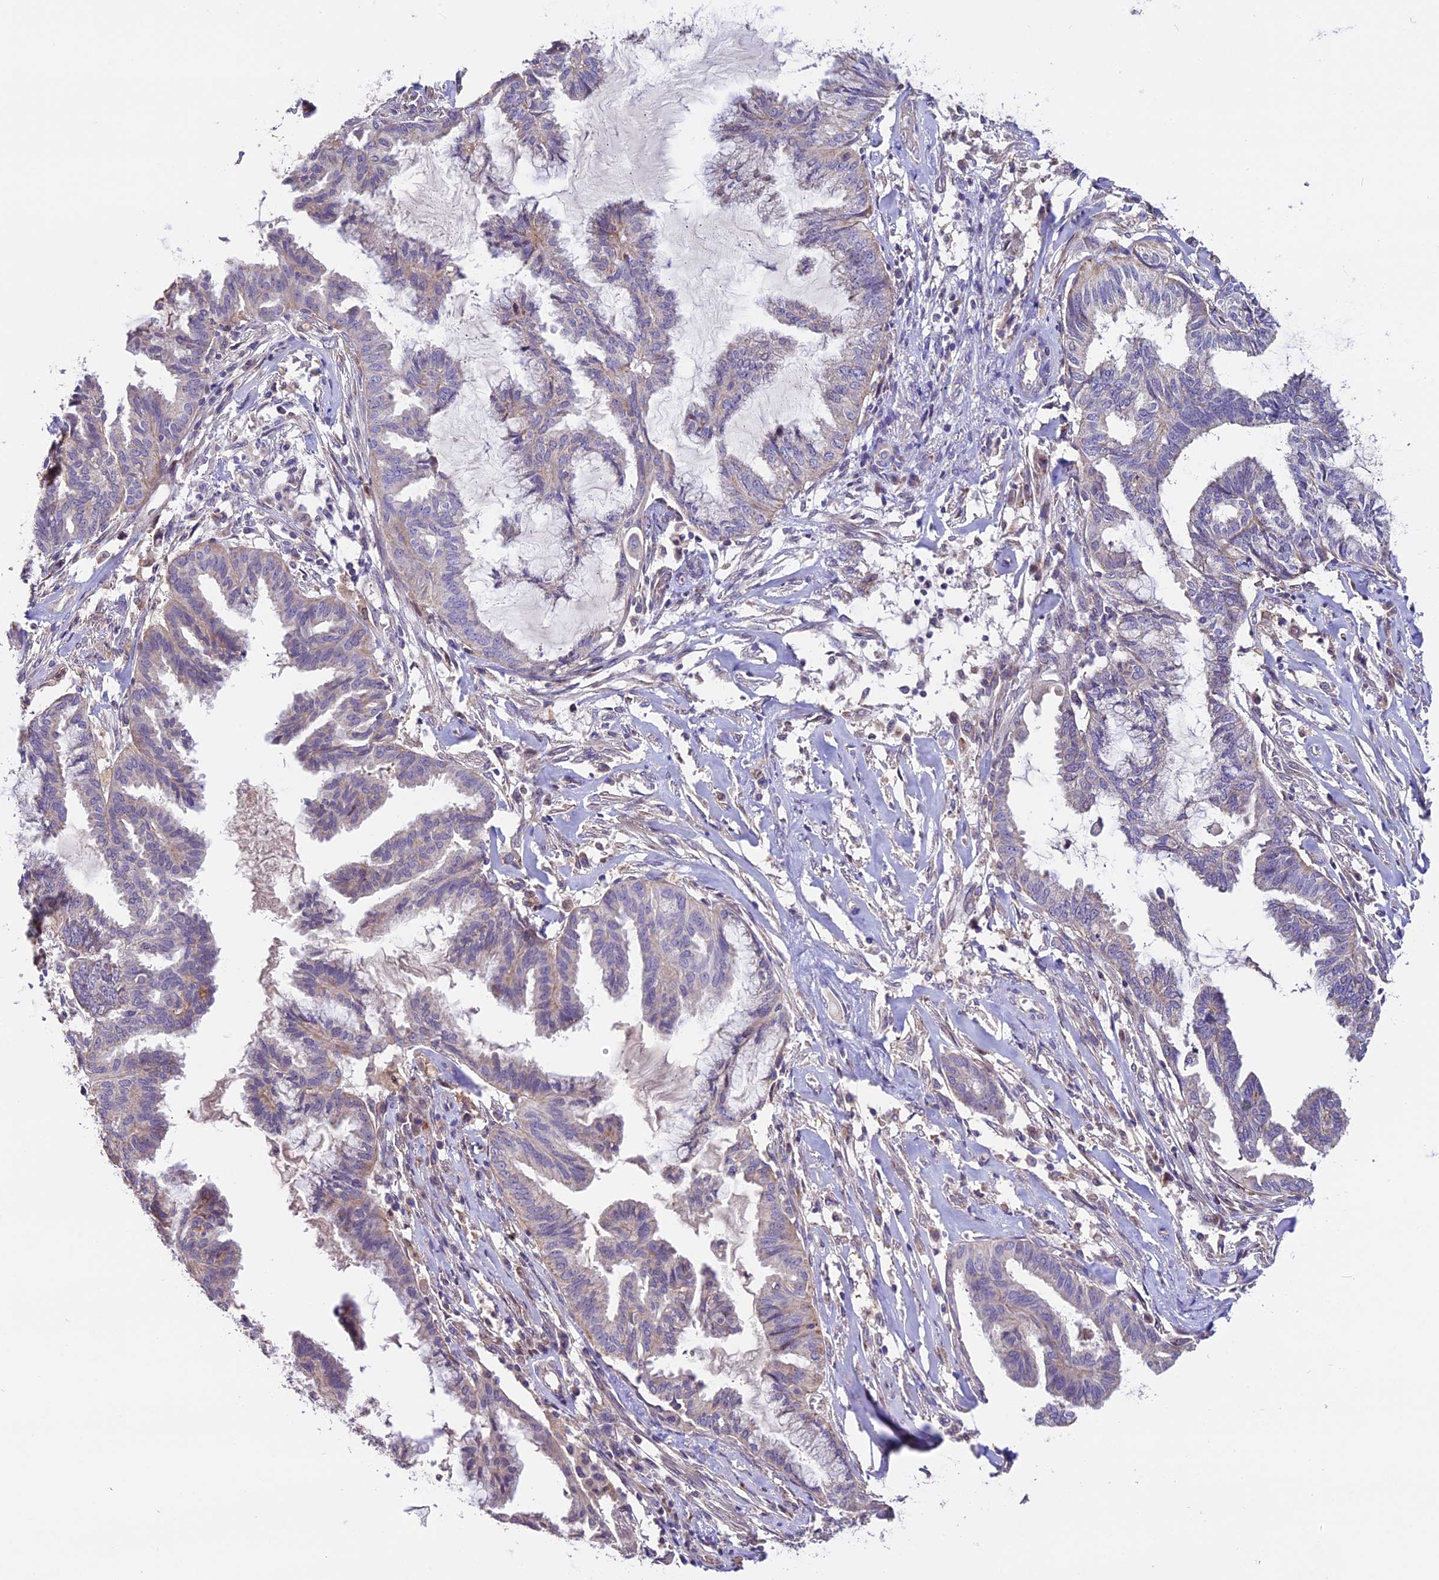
{"staining": {"intensity": "weak", "quantity": "<25%", "location": "cytoplasmic/membranous"}, "tissue": "endometrial cancer", "cell_type": "Tumor cells", "image_type": "cancer", "snomed": [{"axis": "morphology", "description": "Adenocarcinoma, NOS"}, {"axis": "topography", "description": "Endometrium"}], "caption": "DAB immunohistochemical staining of human adenocarcinoma (endometrial) exhibits no significant expression in tumor cells.", "gene": "DDX28", "patient": {"sex": "female", "age": 86}}